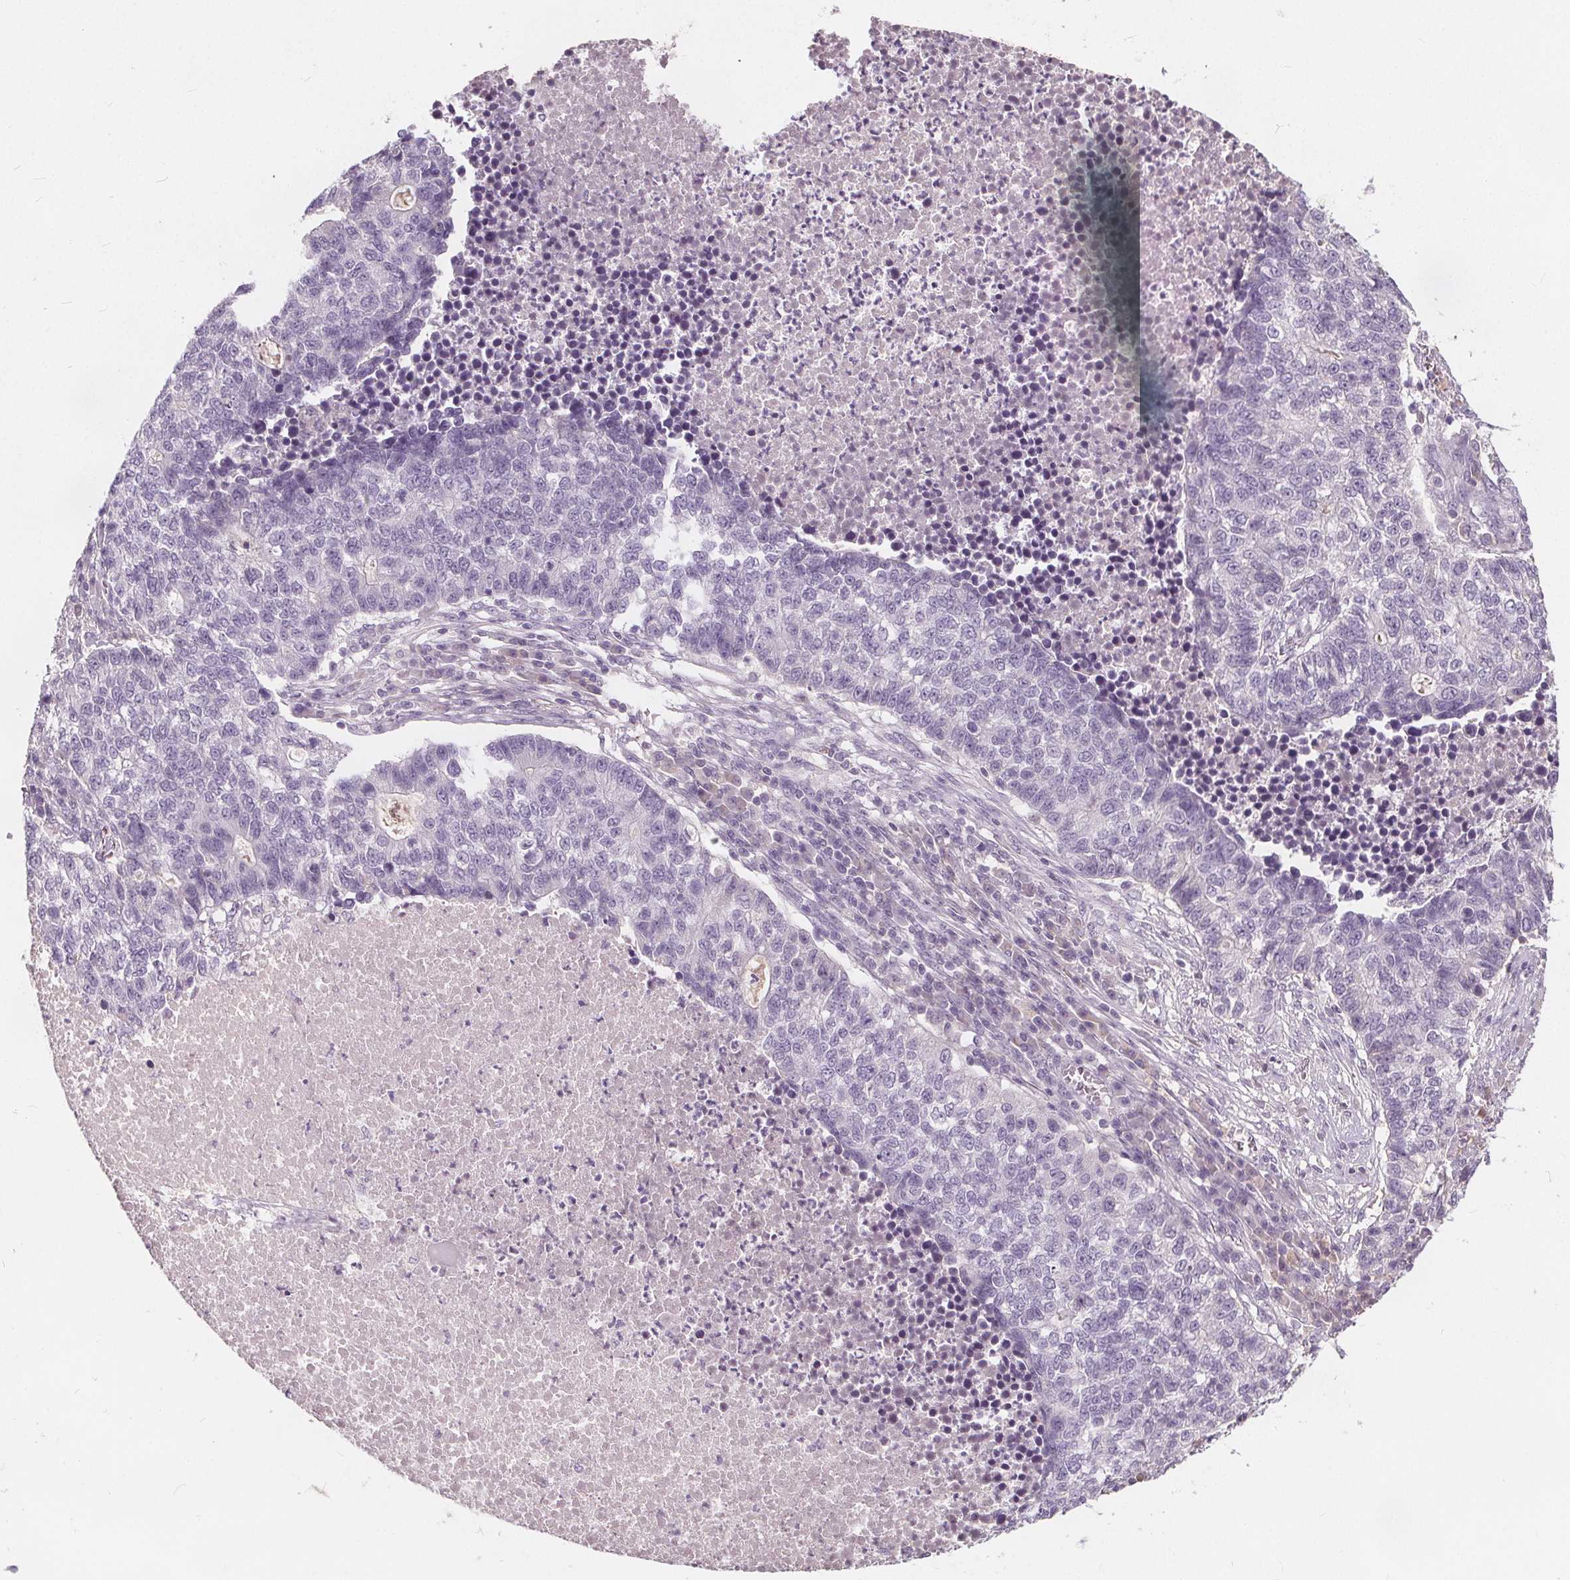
{"staining": {"intensity": "negative", "quantity": "none", "location": "none"}, "tissue": "lung cancer", "cell_type": "Tumor cells", "image_type": "cancer", "snomed": [{"axis": "morphology", "description": "Adenocarcinoma, NOS"}, {"axis": "topography", "description": "Lung"}], "caption": "Immunohistochemistry (IHC) histopathology image of lung cancer (adenocarcinoma) stained for a protein (brown), which shows no expression in tumor cells.", "gene": "PLA2G2E", "patient": {"sex": "male", "age": 57}}